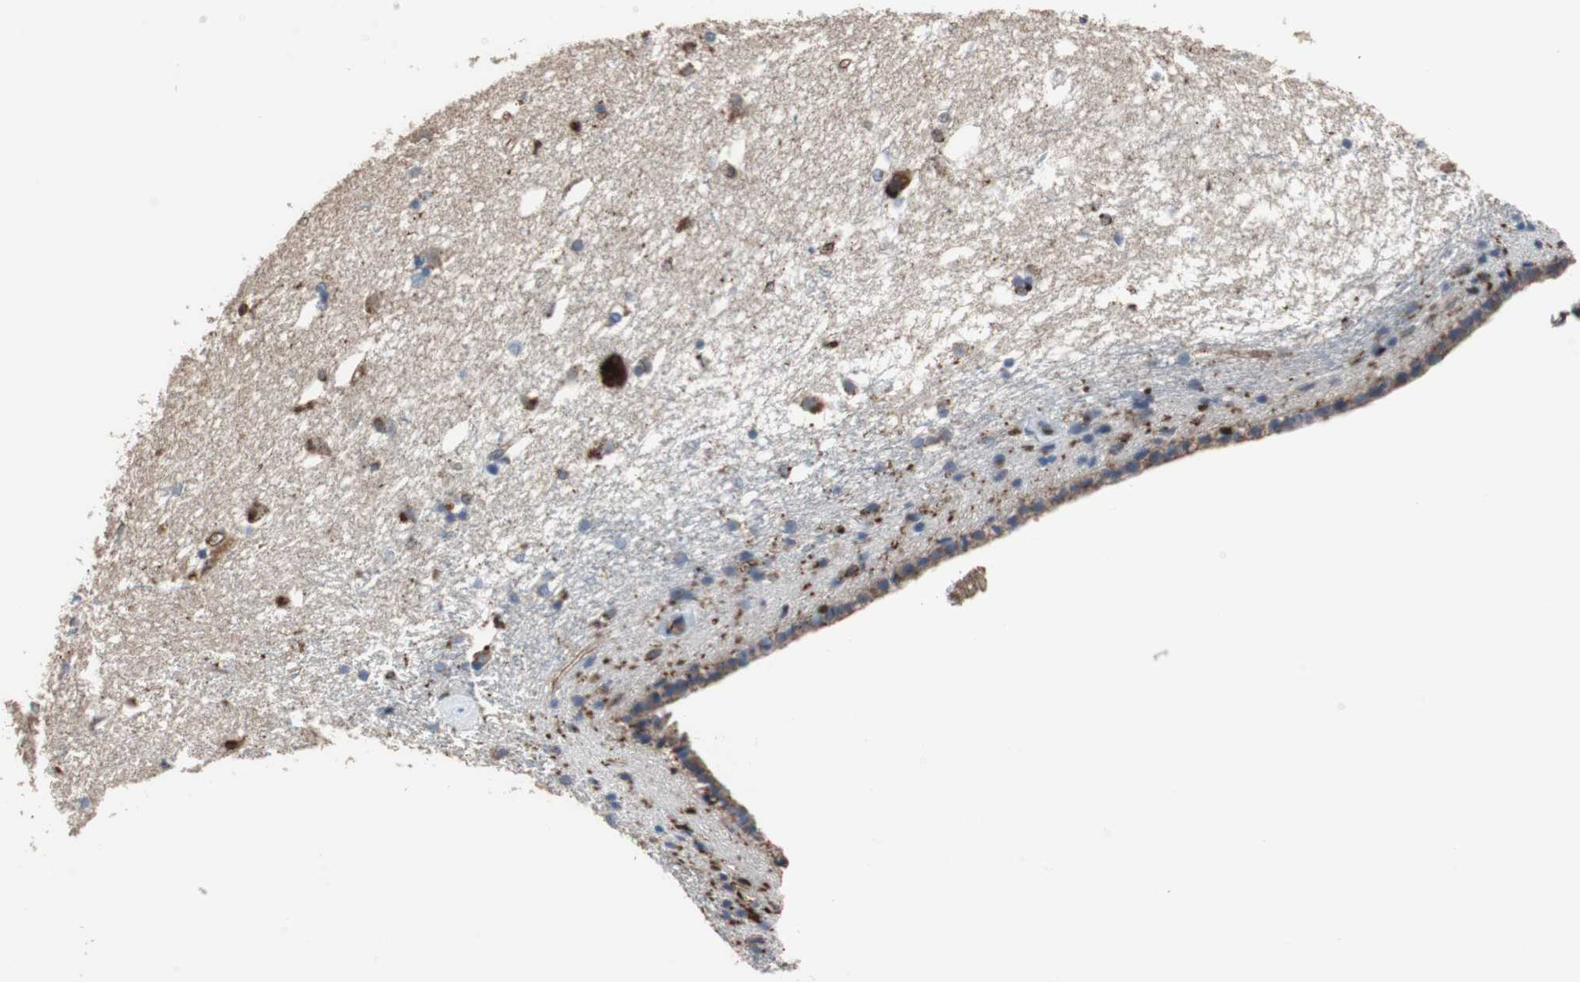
{"staining": {"intensity": "negative", "quantity": "none", "location": "none"}, "tissue": "caudate", "cell_type": "Glial cells", "image_type": "normal", "snomed": [{"axis": "morphology", "description": "Normal tissue, NOS"}, {"axis": "topography", "description": "Lateral ventricle wall"}], "caption": "IHC of normal human caudate reveals no staining in glial cells. Nuclei are stained in blue.", "gene": "PLCG2", "patient": {"sex": "female", "age": 19}}